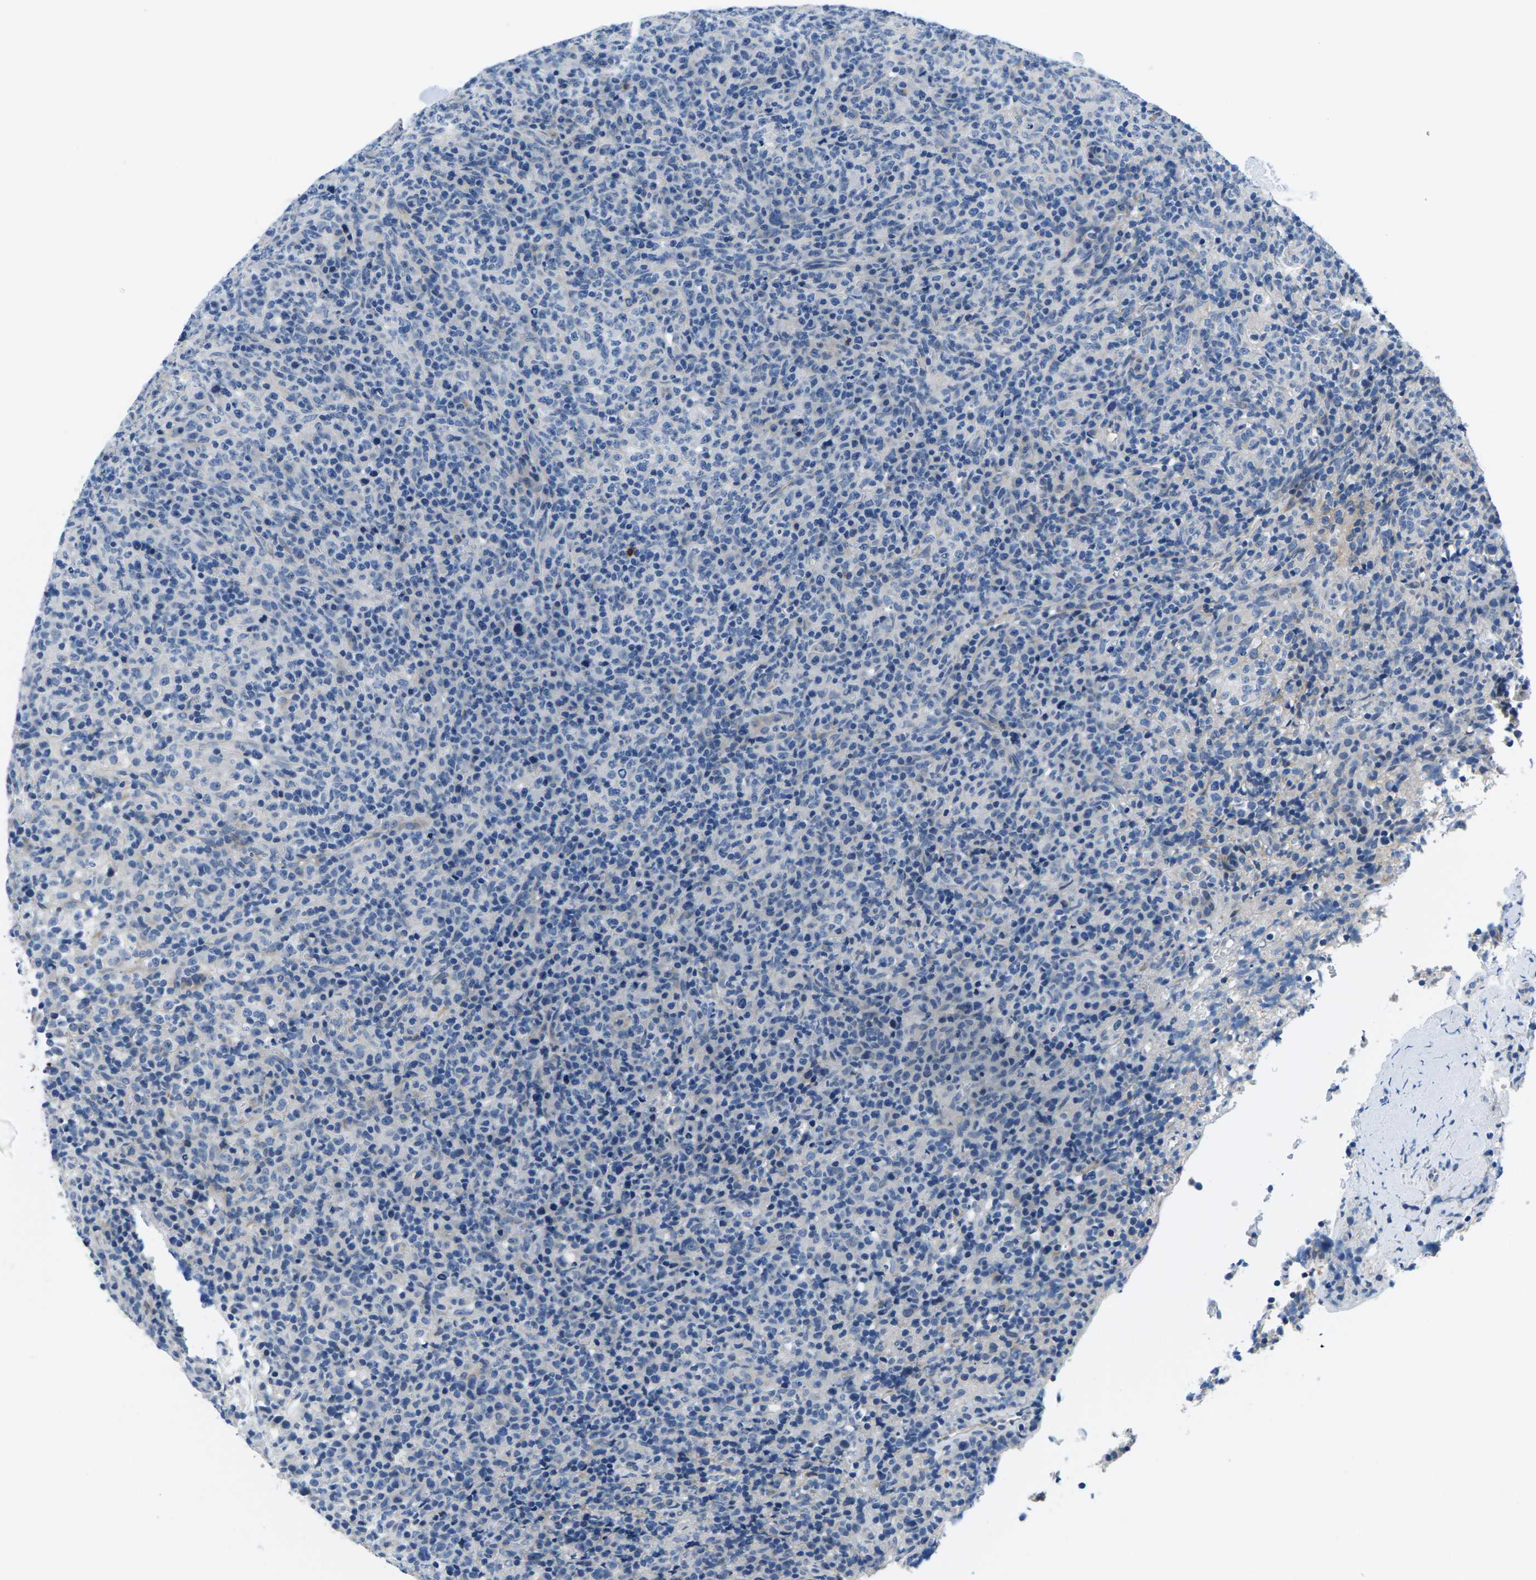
{"staining": {"intensity": "negative", "quantity": "none", "location": "none"}, "tissue": "lymphoma", "cell_type": "Tumor cells", "image_type": "cancer", "snomed": [{"axis": "morphology", "description": "Malignant lymphoma, non-Hodgkin's type, High grade"}, {"axis": "topography", "description": "Lymph node"}], "caption": "Tumor cells are negative for brown protein staining in high-grade malignant lymphoma, non-Hodgkin's type.", "gene": "TSPAN2", "patient": {"sex": "female", "age": 76}}